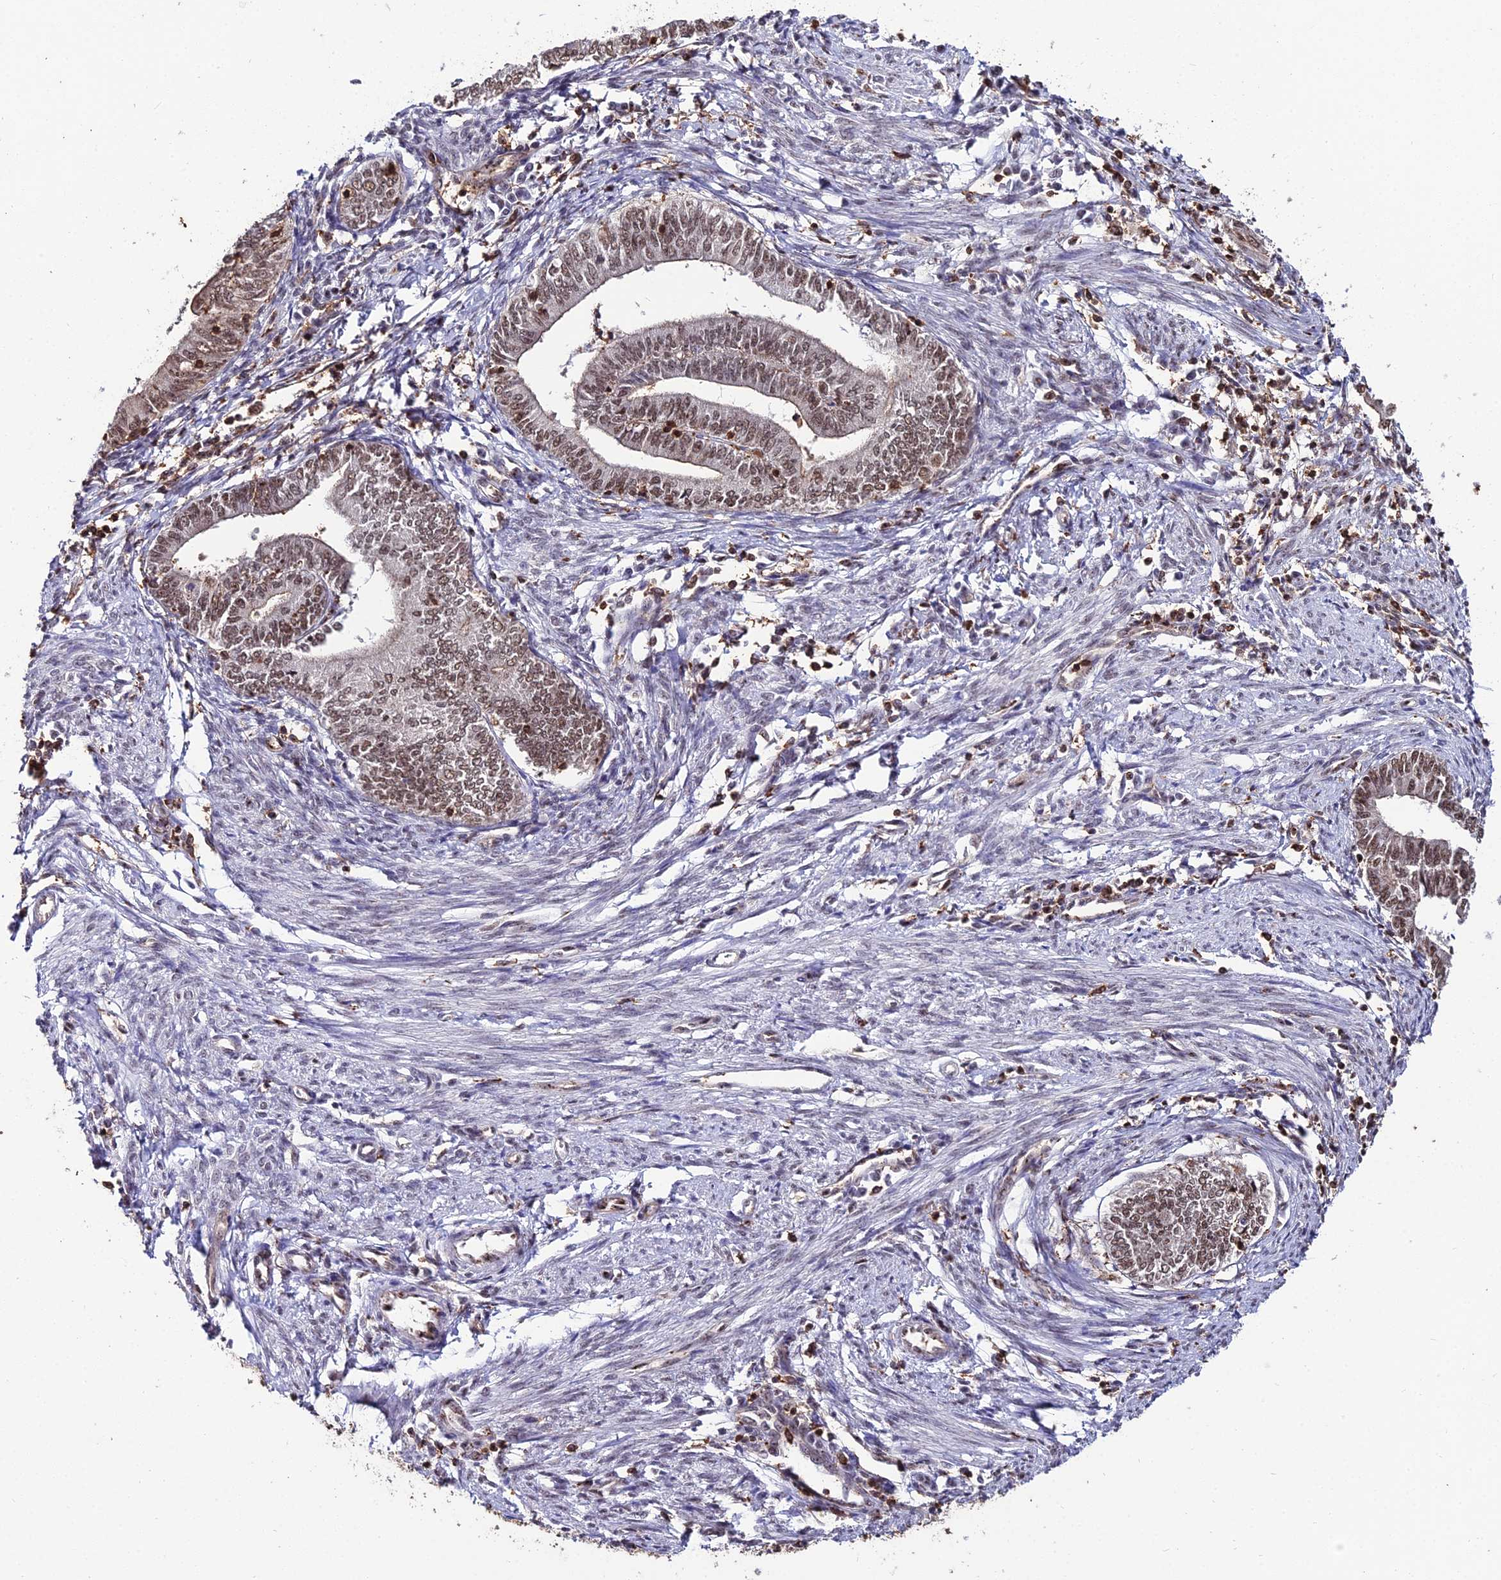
{"staining": {"intensity": "moderate", "quantity": ">75%", "location": "nuclear"}, "tissue": "endometrial cancer", "cell_type": "Tumor cells", "image_type": "cancer", "snomed": [{"axis": "morphology", "description": "Adenocarcinoma, NOS"}, {"axis": "topography", "description": "Endometrium"}], "caption": "A high-resolution photomicrograph shows immunohistochemistry staining of endometrial adenocarcinoma, which displays moderate nuclear staining in approximately >75% of tumor cells.", "gene": "PPP4C", "patient": {"sex": "female", "age": 66}}